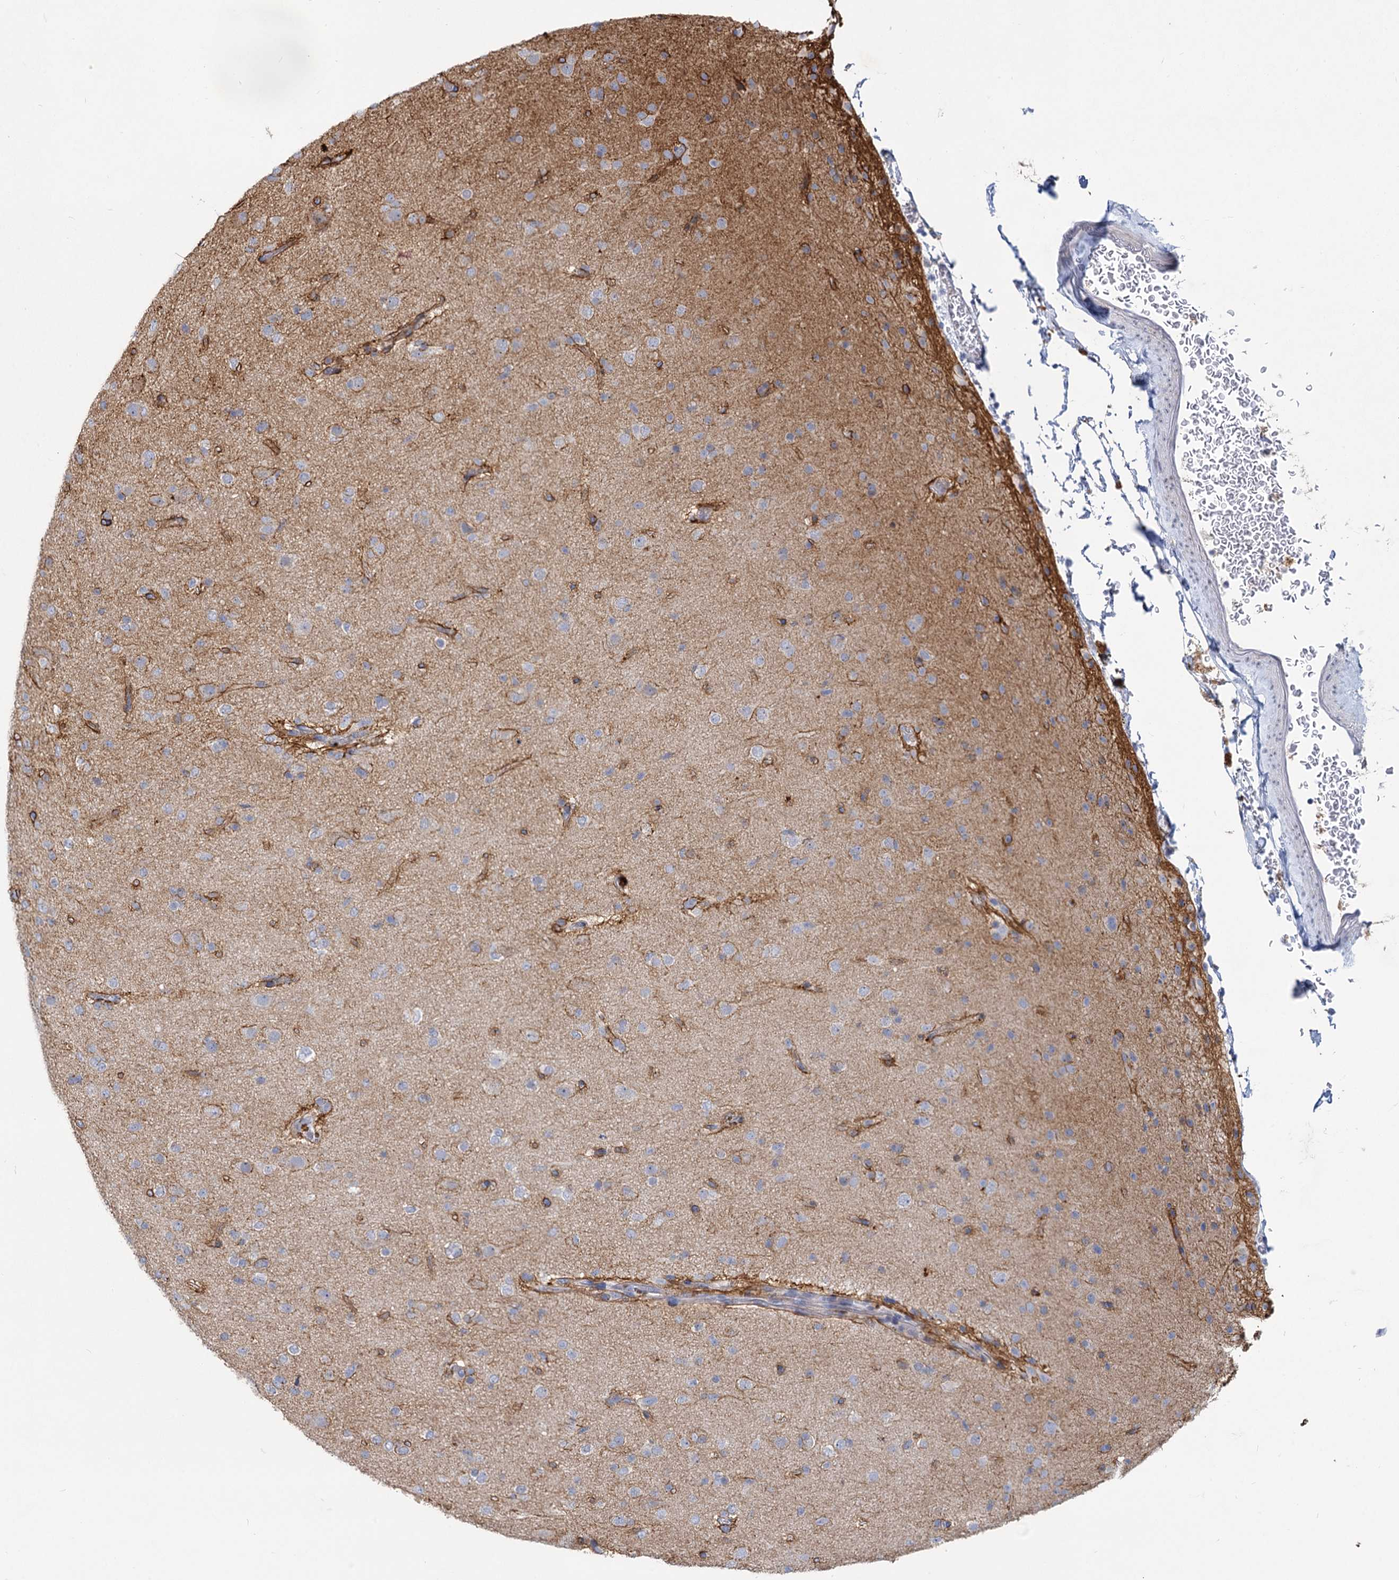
{"staining": {"intensity": "negative", "quantity": "none", "location": "none"}, "tissue": "glioma", "cell_type": "Tumor cells", "image_type": "cancer", "snomed": [{"axis": "morphology", "description": "Glioma, malignant, Low grade"}, {"axis": "topography", "description": "Brain"}], "caption": "A high-resolution image shows immunohistochemistry (IHC) staining of malignant low-grade glioma, which demonstrates no significant staining in tumor cells.", "gene": "PRSS35", "patient": {"sex": "male", "age": 65}}